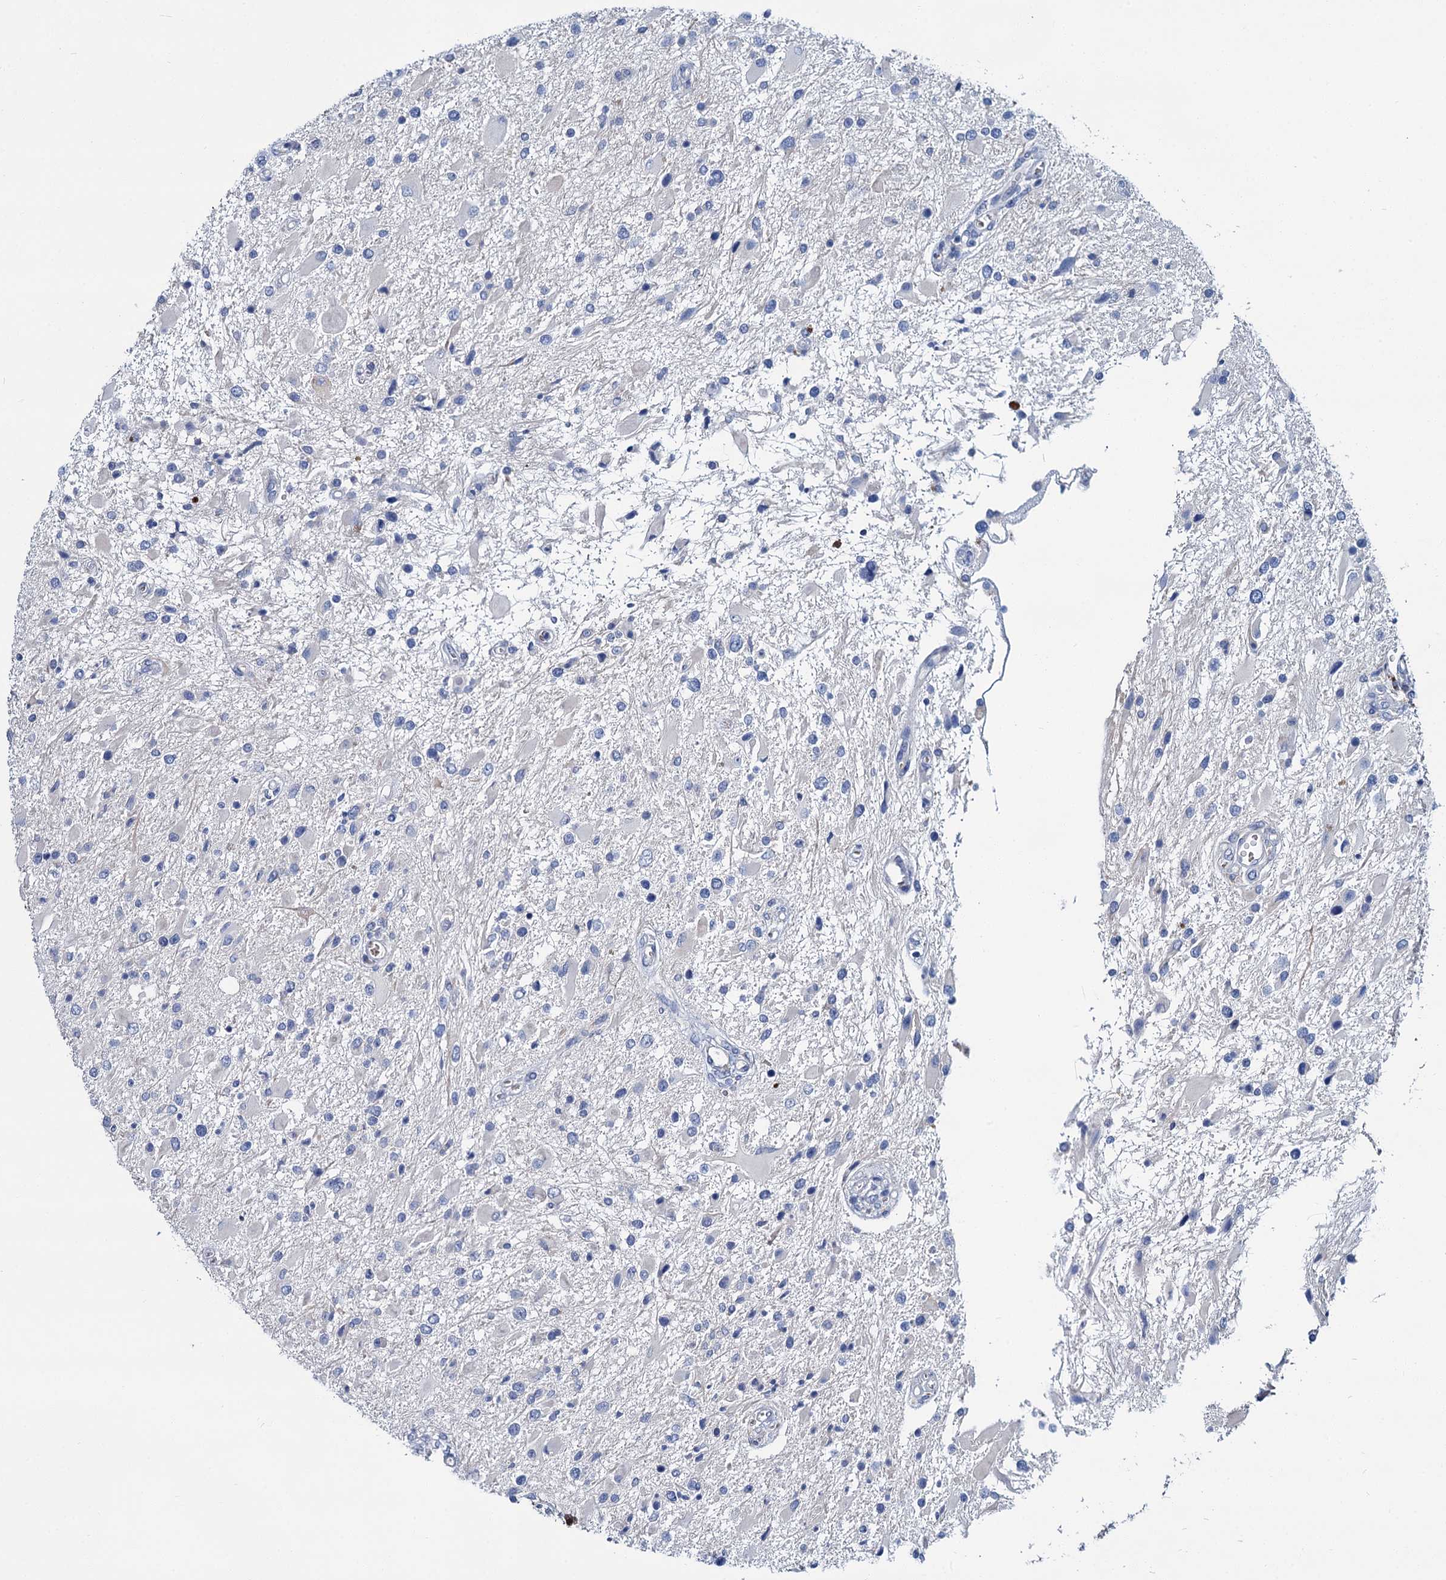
{"staining": {"intensity": "negative", "quantity": "none", "location": "none"}, "tissue": "glioma", "cell_type": "Tumor cells", "image_type": "cancer", "snomed": [{"axis": "morphology", "description": "Glioma, malignant, High grade"}, {"axis": "topography", "description": "Brain"}], "caption": "Immunohistochemistry of human malignant high-grade glioma exhibits no staining in tumor cells.", "gene": "ATG2A", "patient": {"sex": "male", "age": 53}}